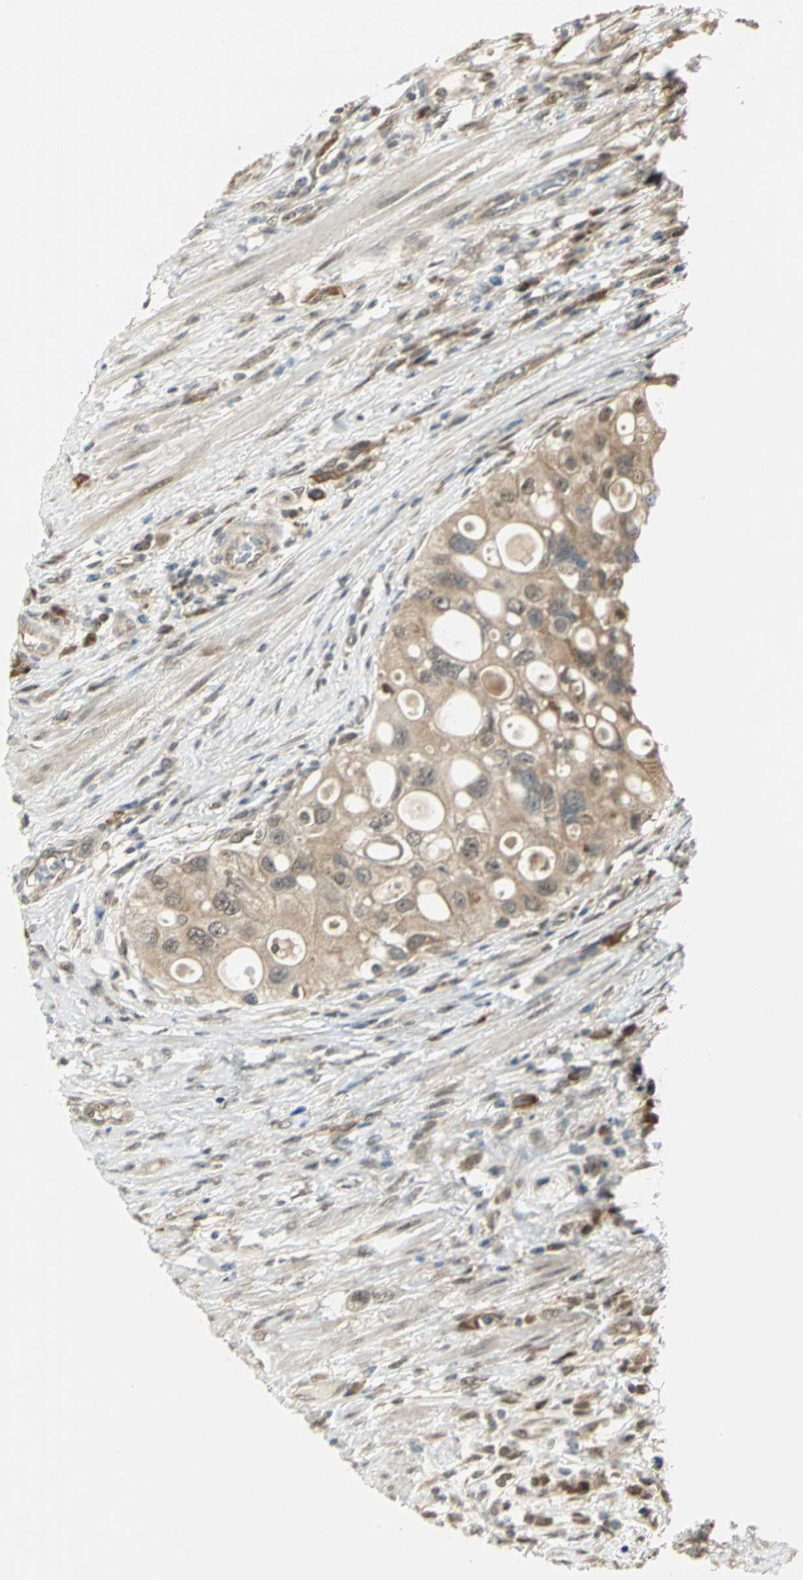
{"staining": {"intensity": "weak", "quantity": ">75%", "location": "cytoplasmic/membranous"}, "tissue": "urothelial cancer", "cell_type": "Tumor cells", "image_type": "cancer", "snomed": [{"axis": "morphology", "description": "Urothelial carcinoma, High grade"}, {"axis": "topography", "description": "Urinary bladder"}], "caption": "The micrograph demonstrates a brown stain indicating the presence of a protein in the cytoplasmic/membranous of tumor cells in urothelial cancer. (DAB = brown stain, brightfield microscopy at high magnification).", "gene": "PSMC4", "patient": {"sex": "female", "age": 56}}